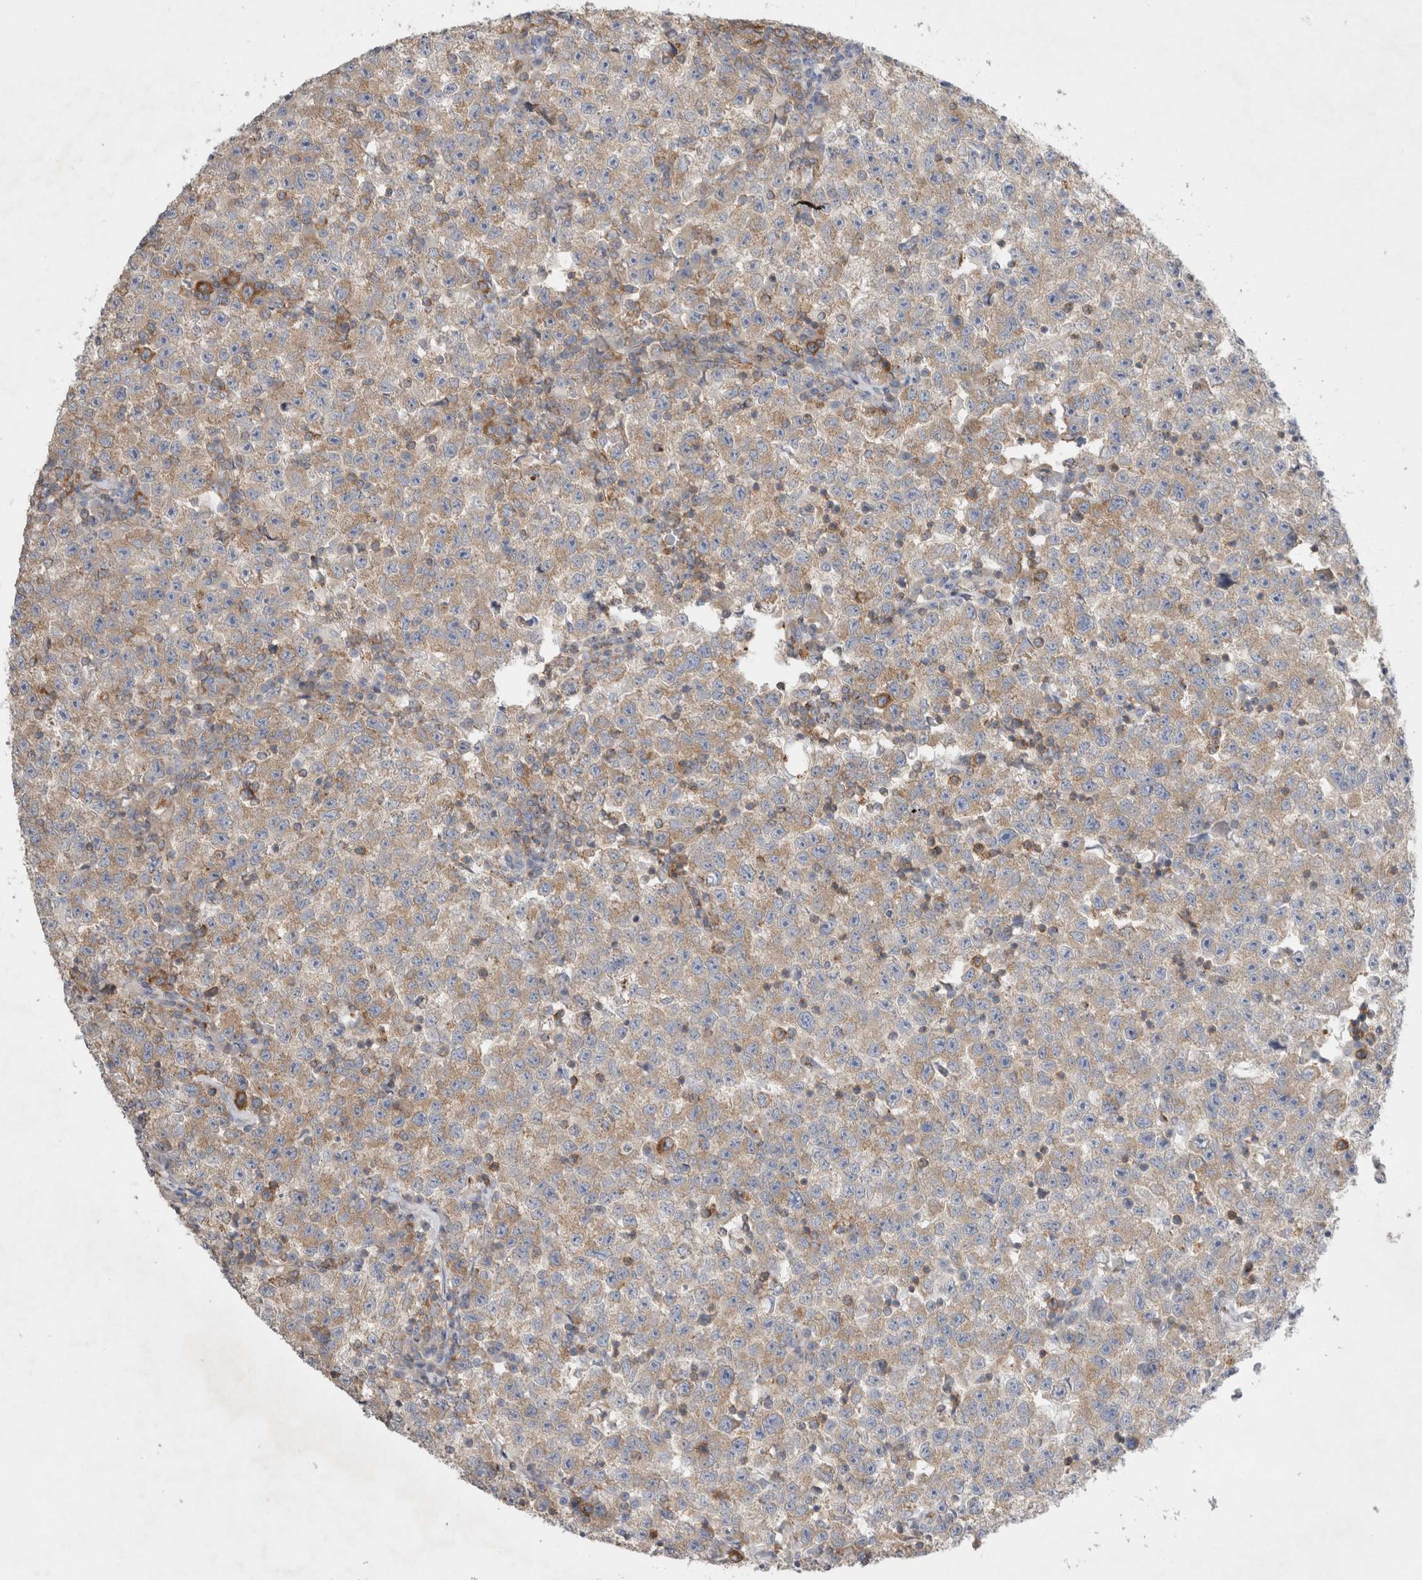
{"staining": {"intensity": "weak", "quantity": ">75%", "location": "cytoplasmic/membranous"}, "tissue": "testis cancer", "cell_type": "Tumor cells", "image_type": "cancer", "snomed": [{"axis": "morphology", "description": "Seminoma, NOS"}, {"axis": "topography", "description": "Testis"}], "caption": "Immunohistochemistry (IHC) micrograph of human testis cancer stained for a protein (brown), which displays low levels of weak cytoplasmic/membranous positivity in approximately >75% of tumor cells.", "gene": "ZNF23", "patient": {"sex": "male", "age": 22}}